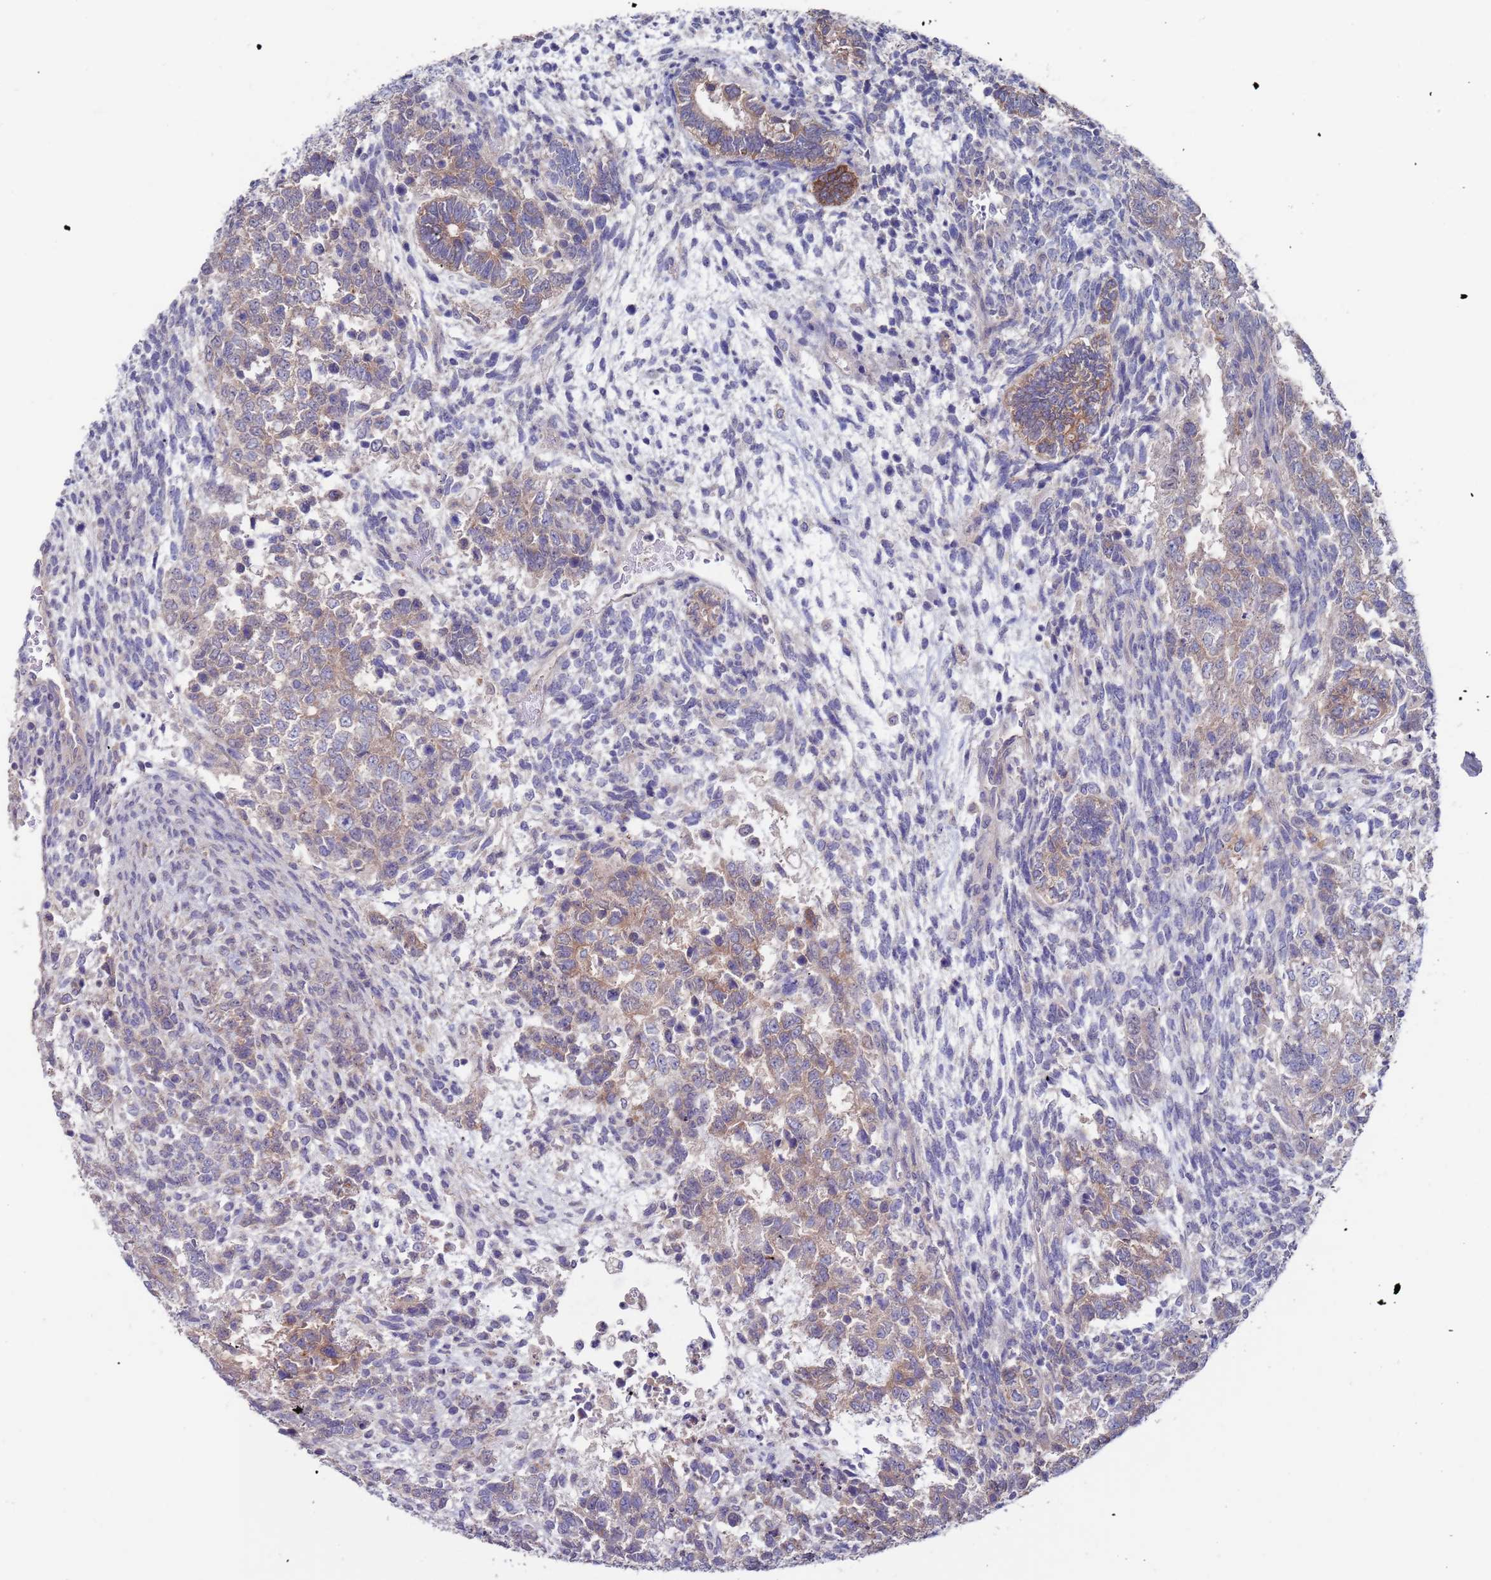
{"staining": {"intensity": "strong", "quantity": "<25%", "location": "cytoplasmic/membranous"}, "tissue": "testis cancer", "cell_type": "Tumor cells", "image_type": "cancer", "snomed": [{"axis": "morphology", "description": "Carcinoma, Embryonal, NOS"}, {"axis": "topography", "description": "Testis"}], "caption": "Strong cytoplasmic/membranous protein staining is identified in about <25% of tumor cells in testis cancer. The protein of interest is shown in brown color, while the nuclei are stained blue.", "gene": "KRTCAP3", "patient": {"sex": "male", "age": 23}}